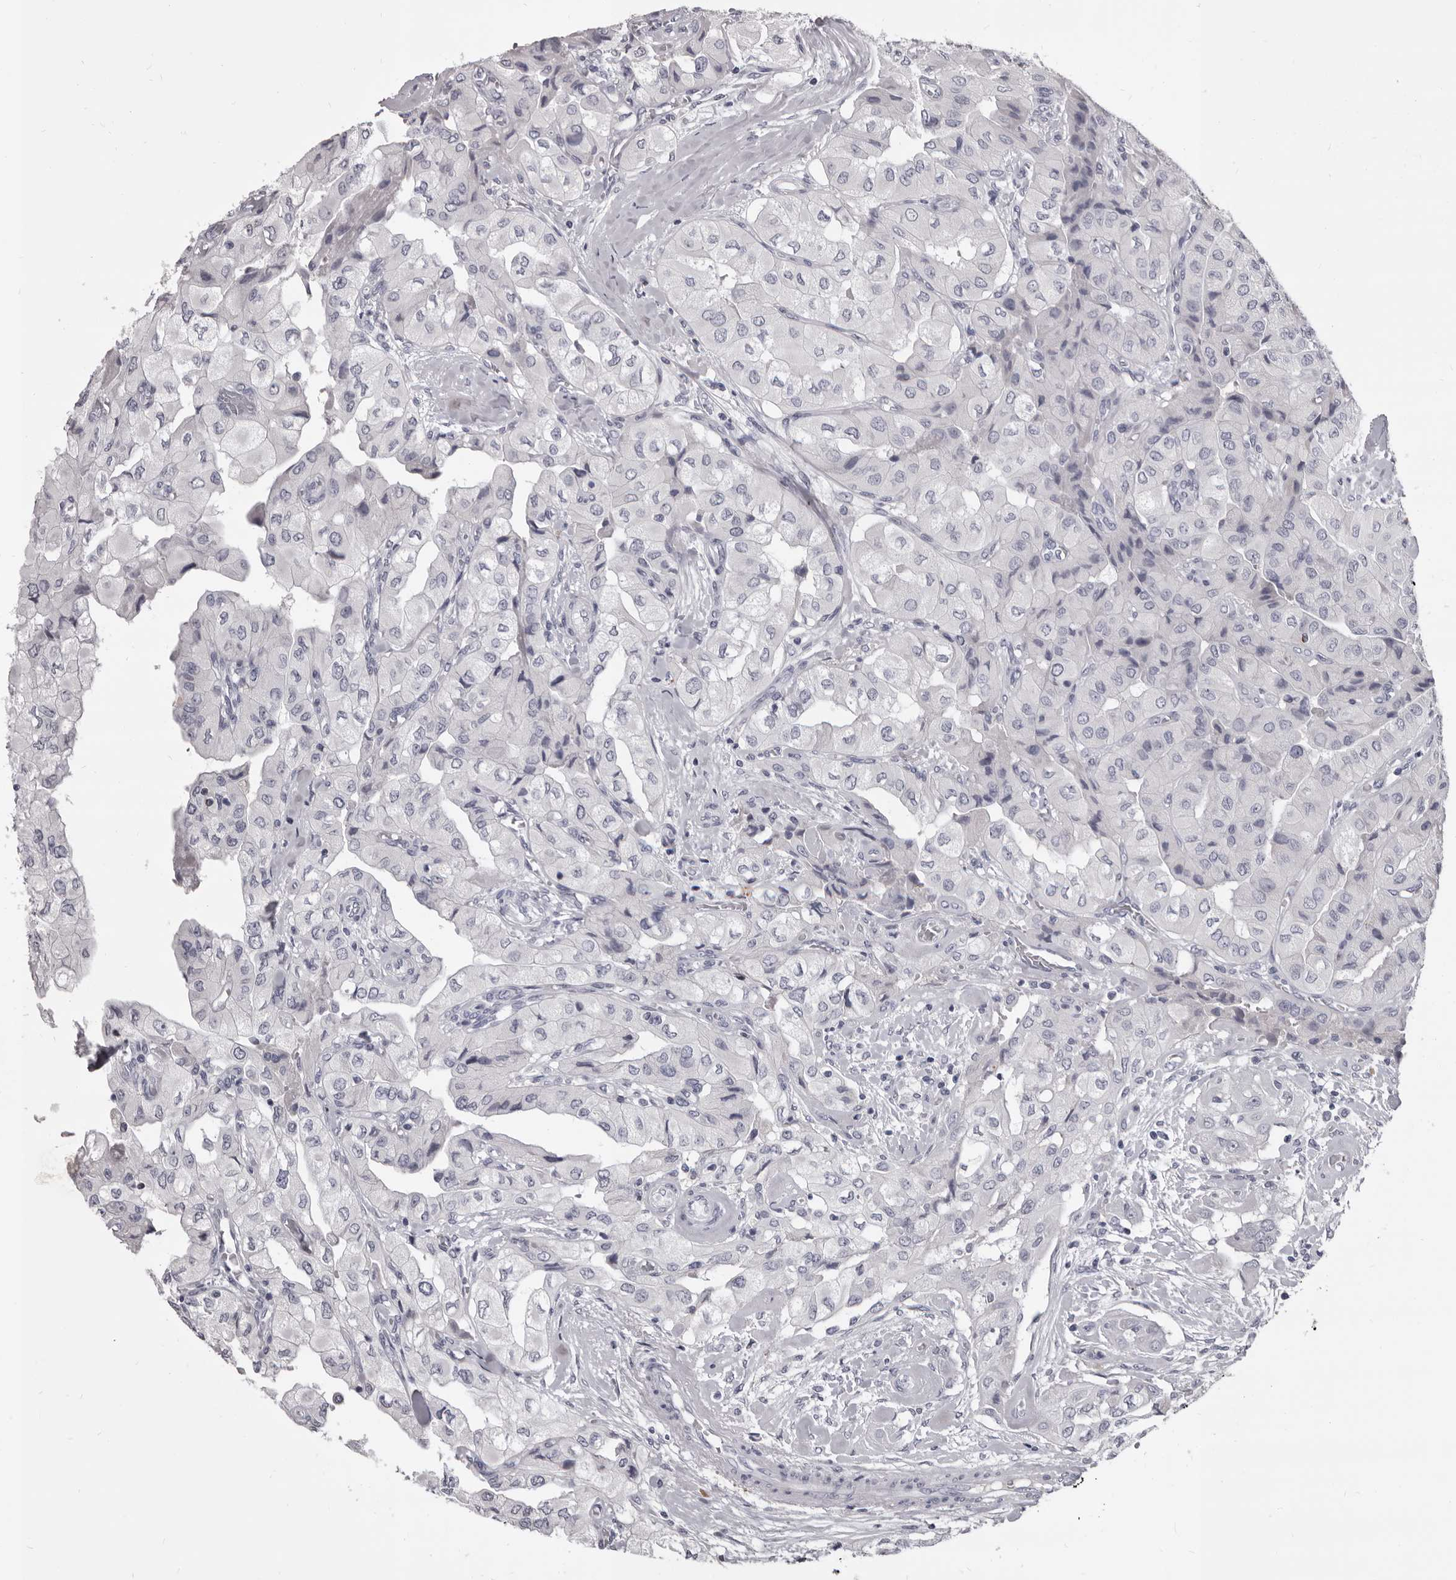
{"staining": {"intensity": "negative", "quantity": "none", "location": "none"}, "tissue": "thyroid cancer", "cell_type": "Tumor cells", "image_type": "cancer", "snomed": [{"axis": "morphology", "description": "Papillary adenocarcinoma, NOS"}, {"axis": "topography", "description": "Thyroid gland"}], "caption": "This is an IHC micrograph of human thyroid papillary adenocarcinoma. There is no positivity in tumor cells.", "gene": "GZMH", "patient": {"sex": "female", "age": 59}}